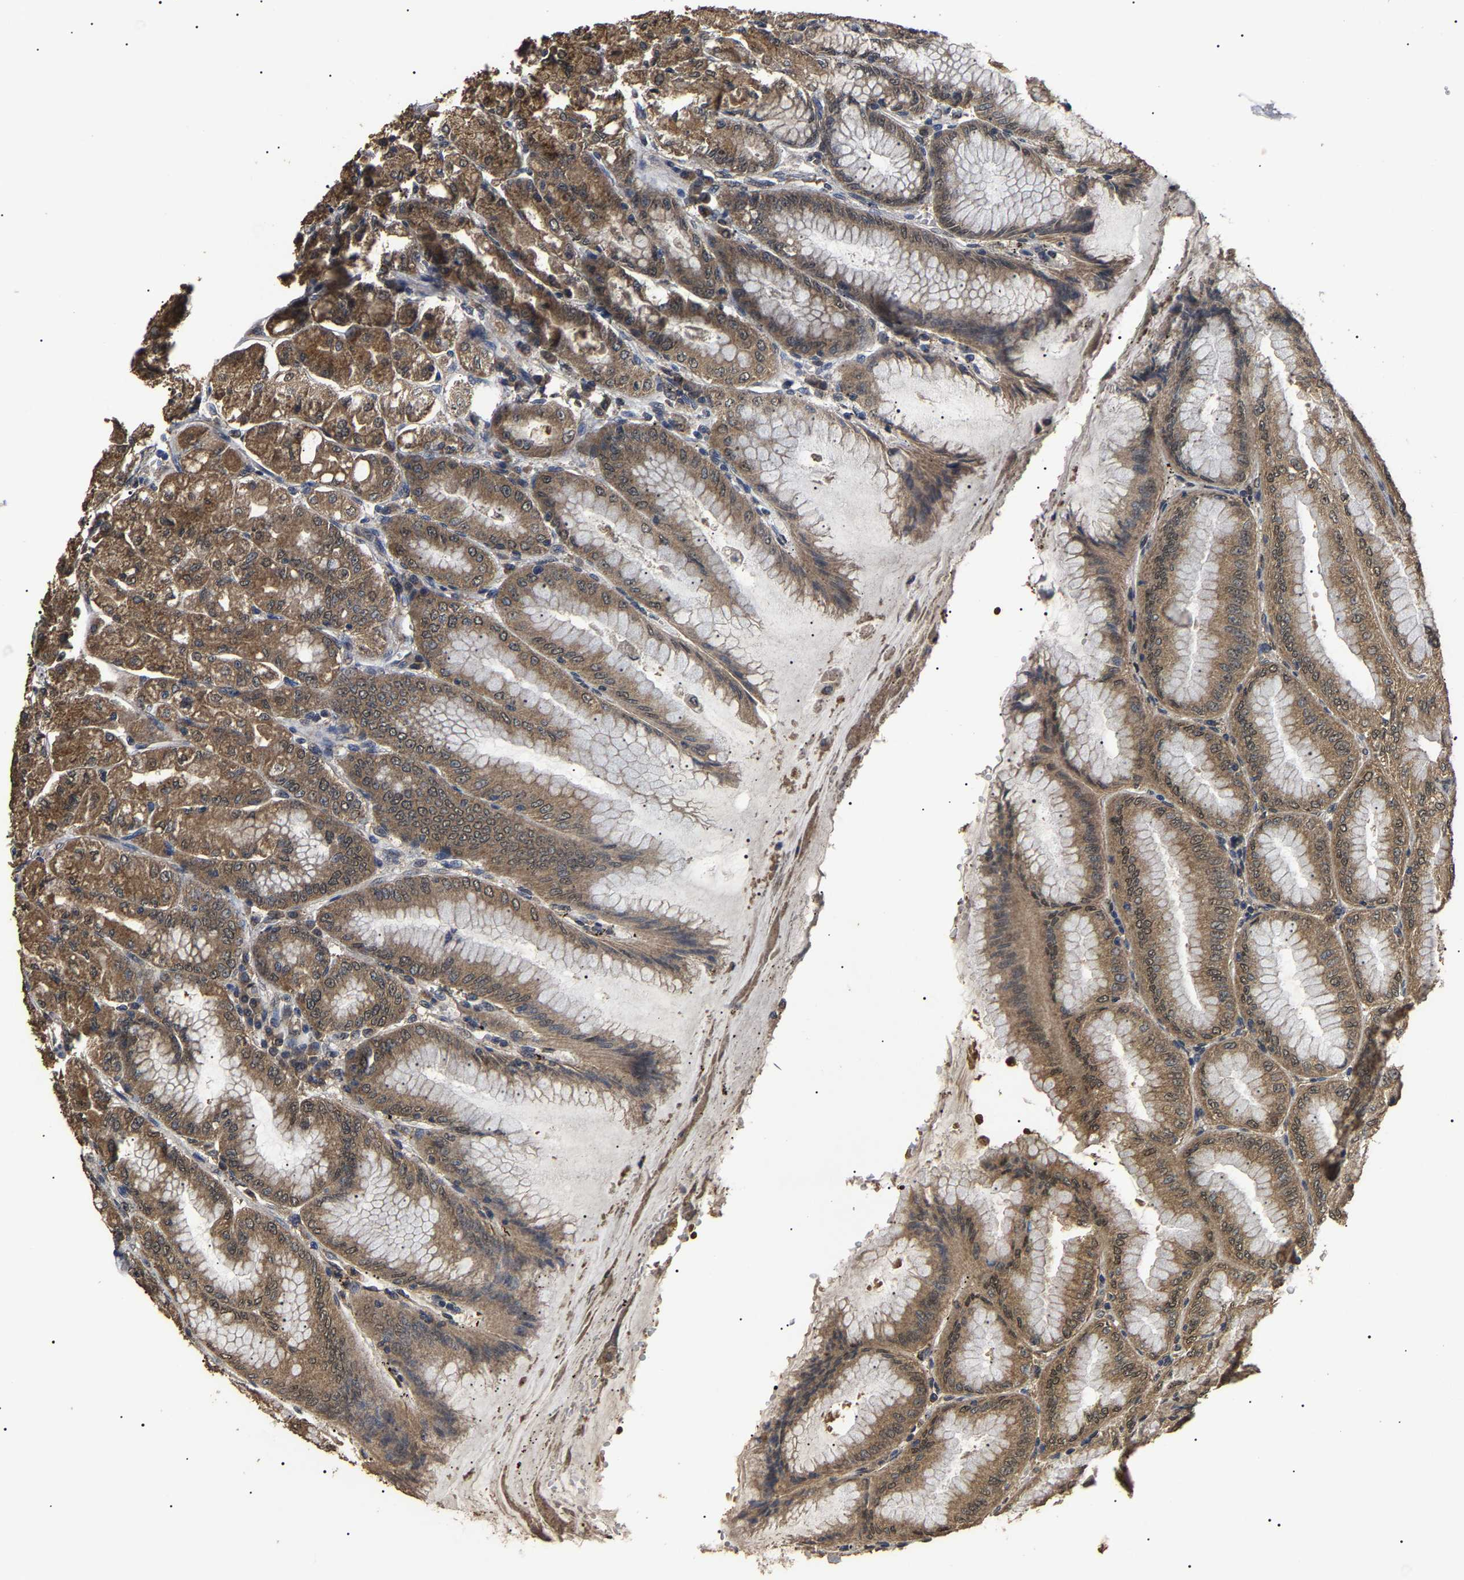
{"staining": {"intensity": "moderate", "quantity": ">75%", "location": "cytoplasmic/membranous"}, "tissue": "stomach", "cell_type": "Glandular cells", "image_type": "normal", "snomed": [{"axis": "morphology", "description": "Normal tissue, NOS"}, {"axis": "topography", "description": "Stomach, lower"}], "caption": "Stomach stained with IHC demonstrates moderate cytoplasmic/membranous expression in about >75% of glandular cells.", "gene": "PSMD8", "patient": {"sex": "male", "age": 71}}